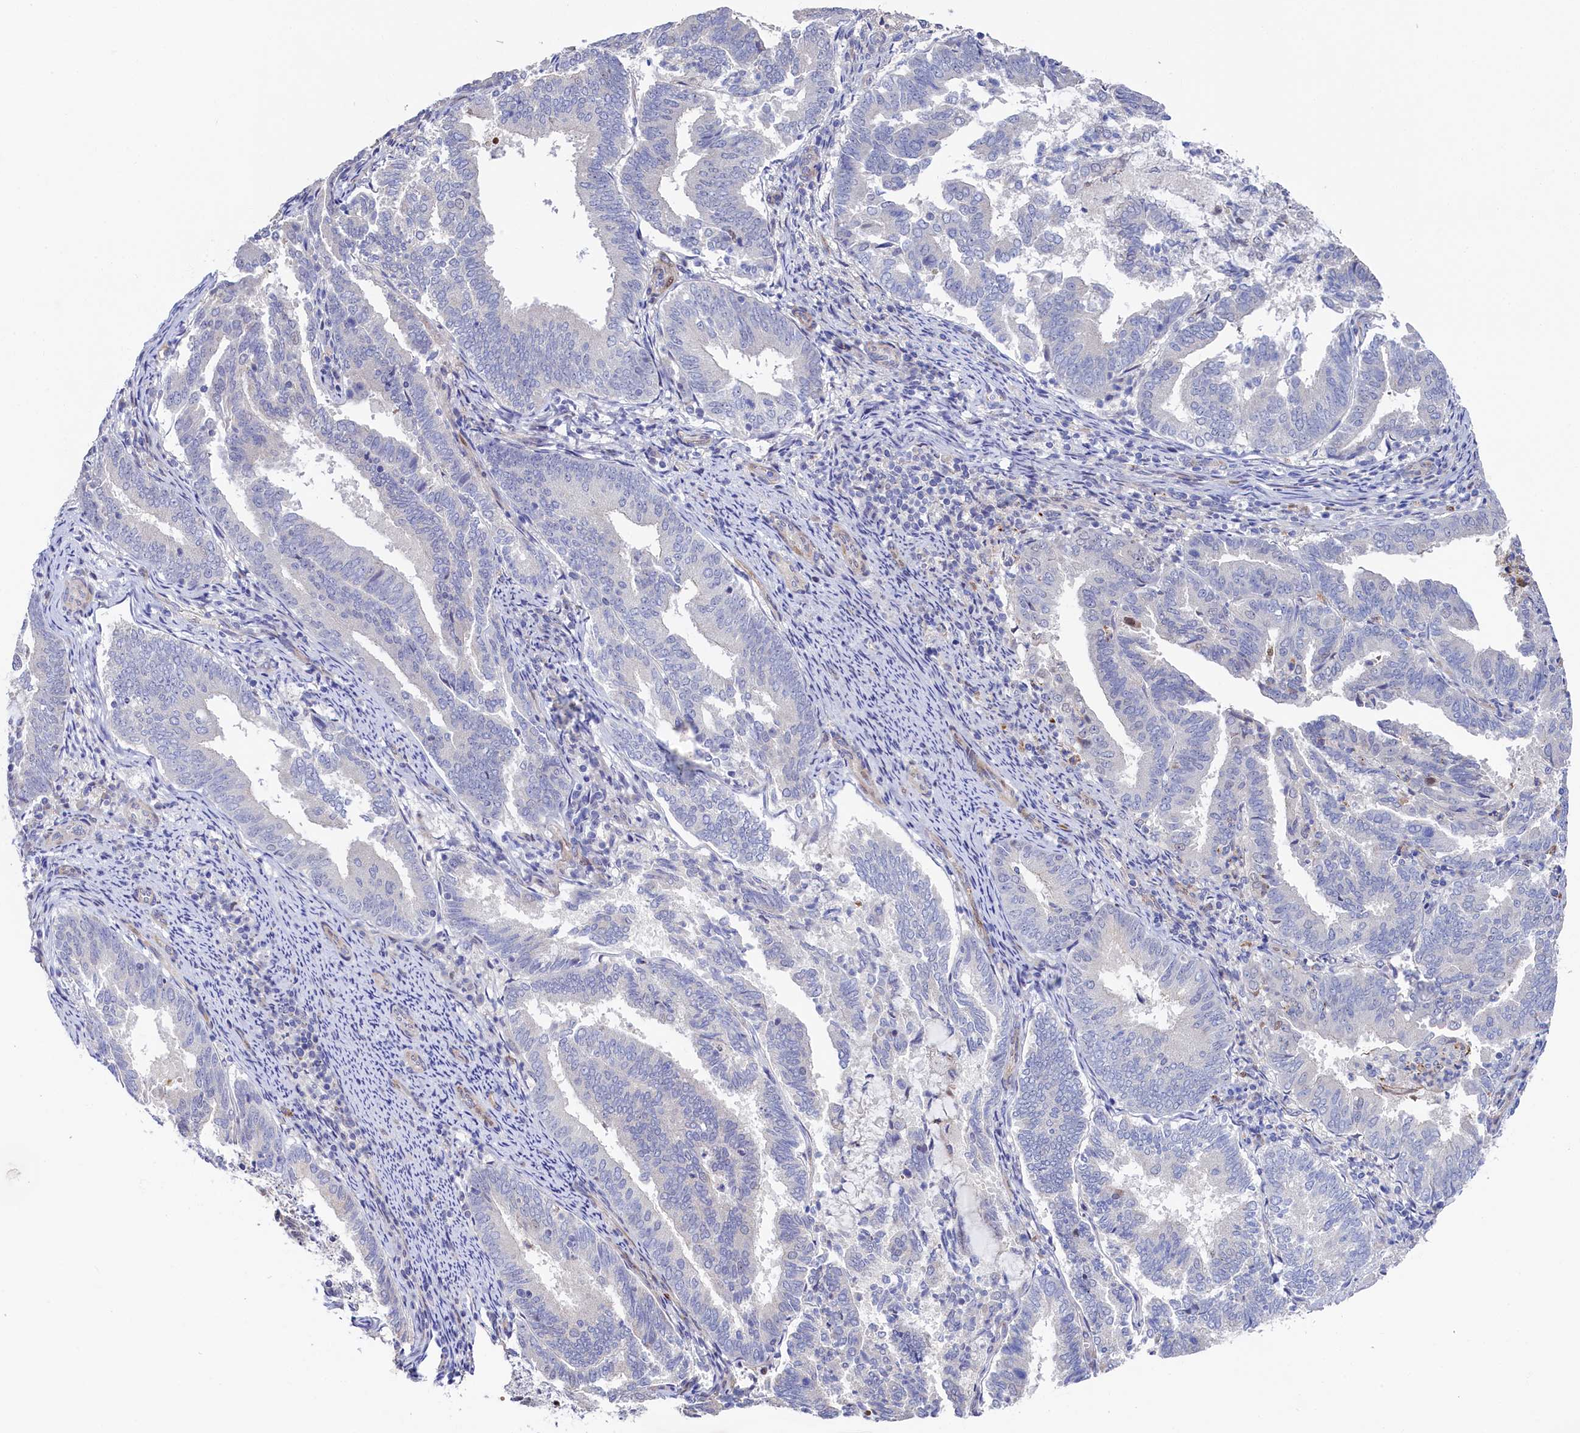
{"staining": {"intensity": "negative", "quantity": "none", "location": "none"}, "tissue": "endometrial cancer", "cell_type": "Tumor cells", "image_type": "cancer", "snomed": [{"axis": "morphology", "description": "Adenocarcinoma, NOS"}, {"axis": "topography", "description": "Endometrium"}], "caption": "The micrograph demonstrates no significant positivity in tumor cells of endometrial cancer.", "gene": "PIK3C3", "patient": {"sex": "female", "age": 80}}